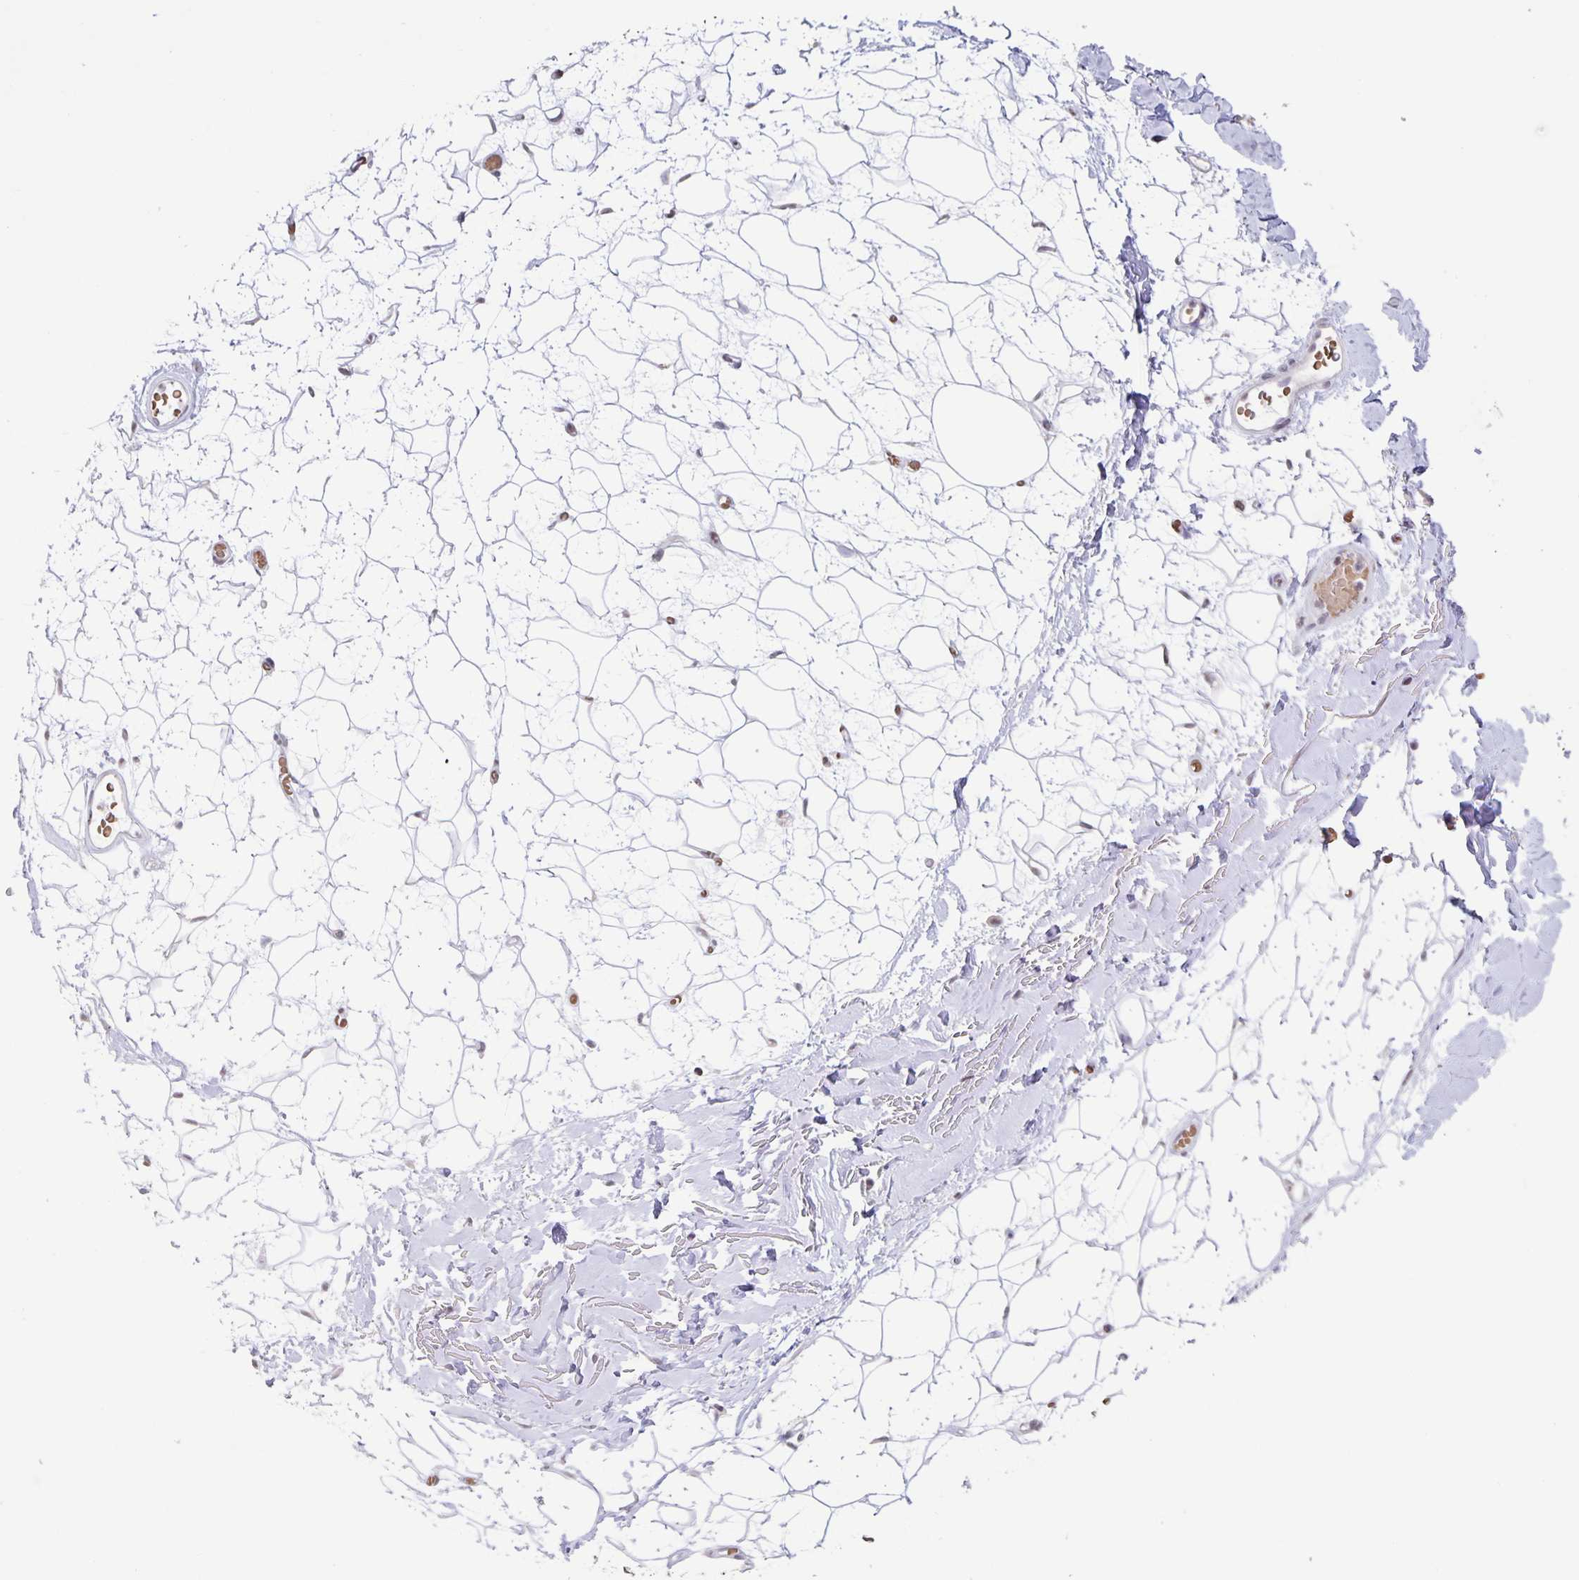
{"staining": {"intensity": "negative", "quantity": "none", "location": "none"}, "tissue": "adipose tissue", "cell_type": "Adipocytes", "image_type": "normal", "snomed": [{"axis": "morphology", "description": "Normal tissue, NOS"}, {"axis": "topography", "description": "Anal"}, {"axis": "topography", "description": "Peripheral nerve tissue"}], "caption": "Adipocytes are negative for protein expression in benign human adipose tissue. (Immunohistochemistry, brightfield microscopy, high magnification).", "gene": "AQP4", "patient": {"sex": "male", "age": 78}}